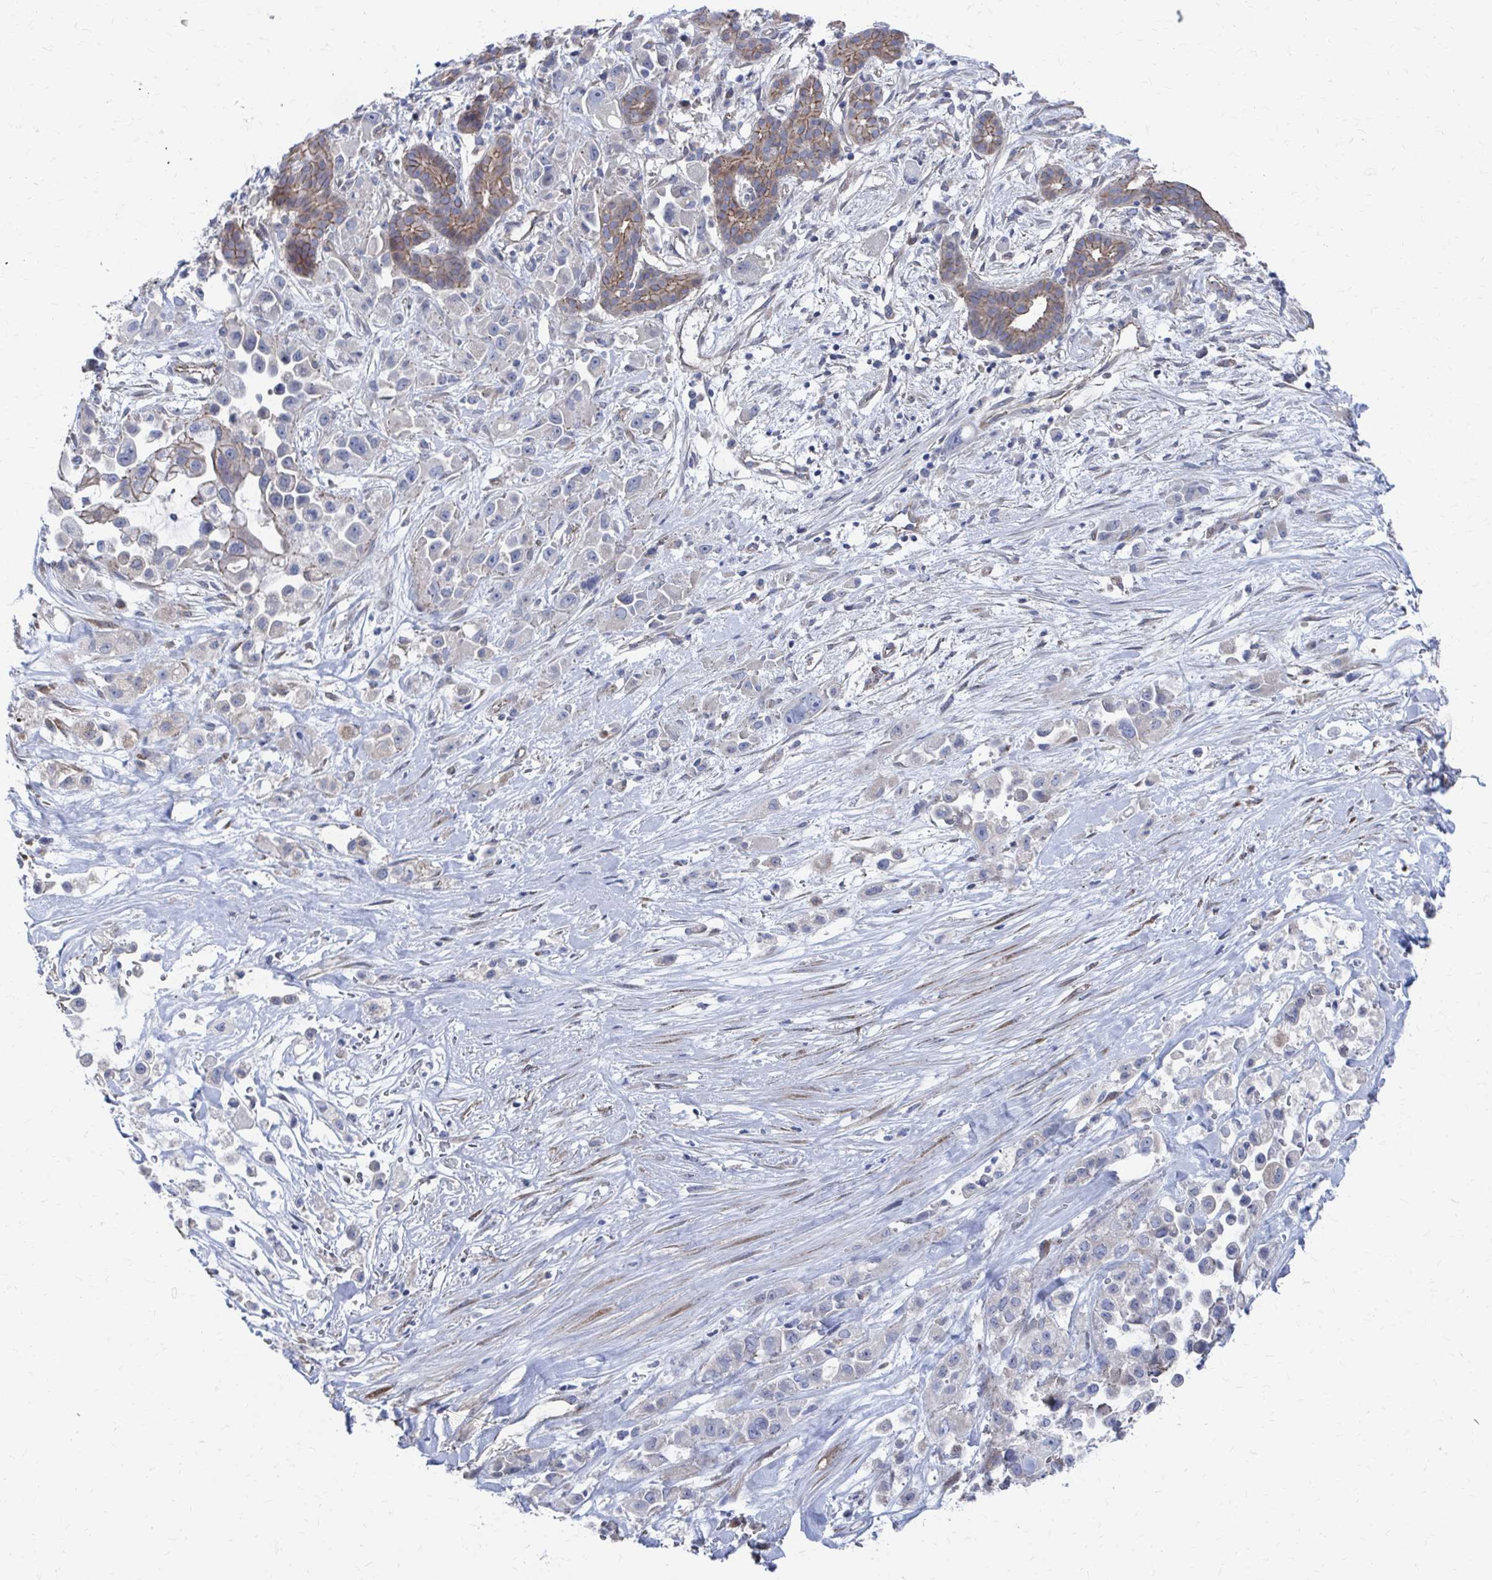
{"staining": {"intensity": "moderate", "quantity": "<25%", "location": "cytoplasmic/membranous"}, "tissue": "pancreatic cancer", "cell_type": "Tumor cells", "image_type": "cancer", "snomed": [{"axis": "morphology", "description": "Adenocarcinoma, NOS"}, {"axis": "topography", "description": "Pancreas"}], "caption": "Protein expression by IHC shows moderate cytoplasmic/membranous positivity in about <25% of tumor cells in pancreatic cancer.", "gene": "PLEKHG7", "patient": {"sex": "male", "age": 44}}